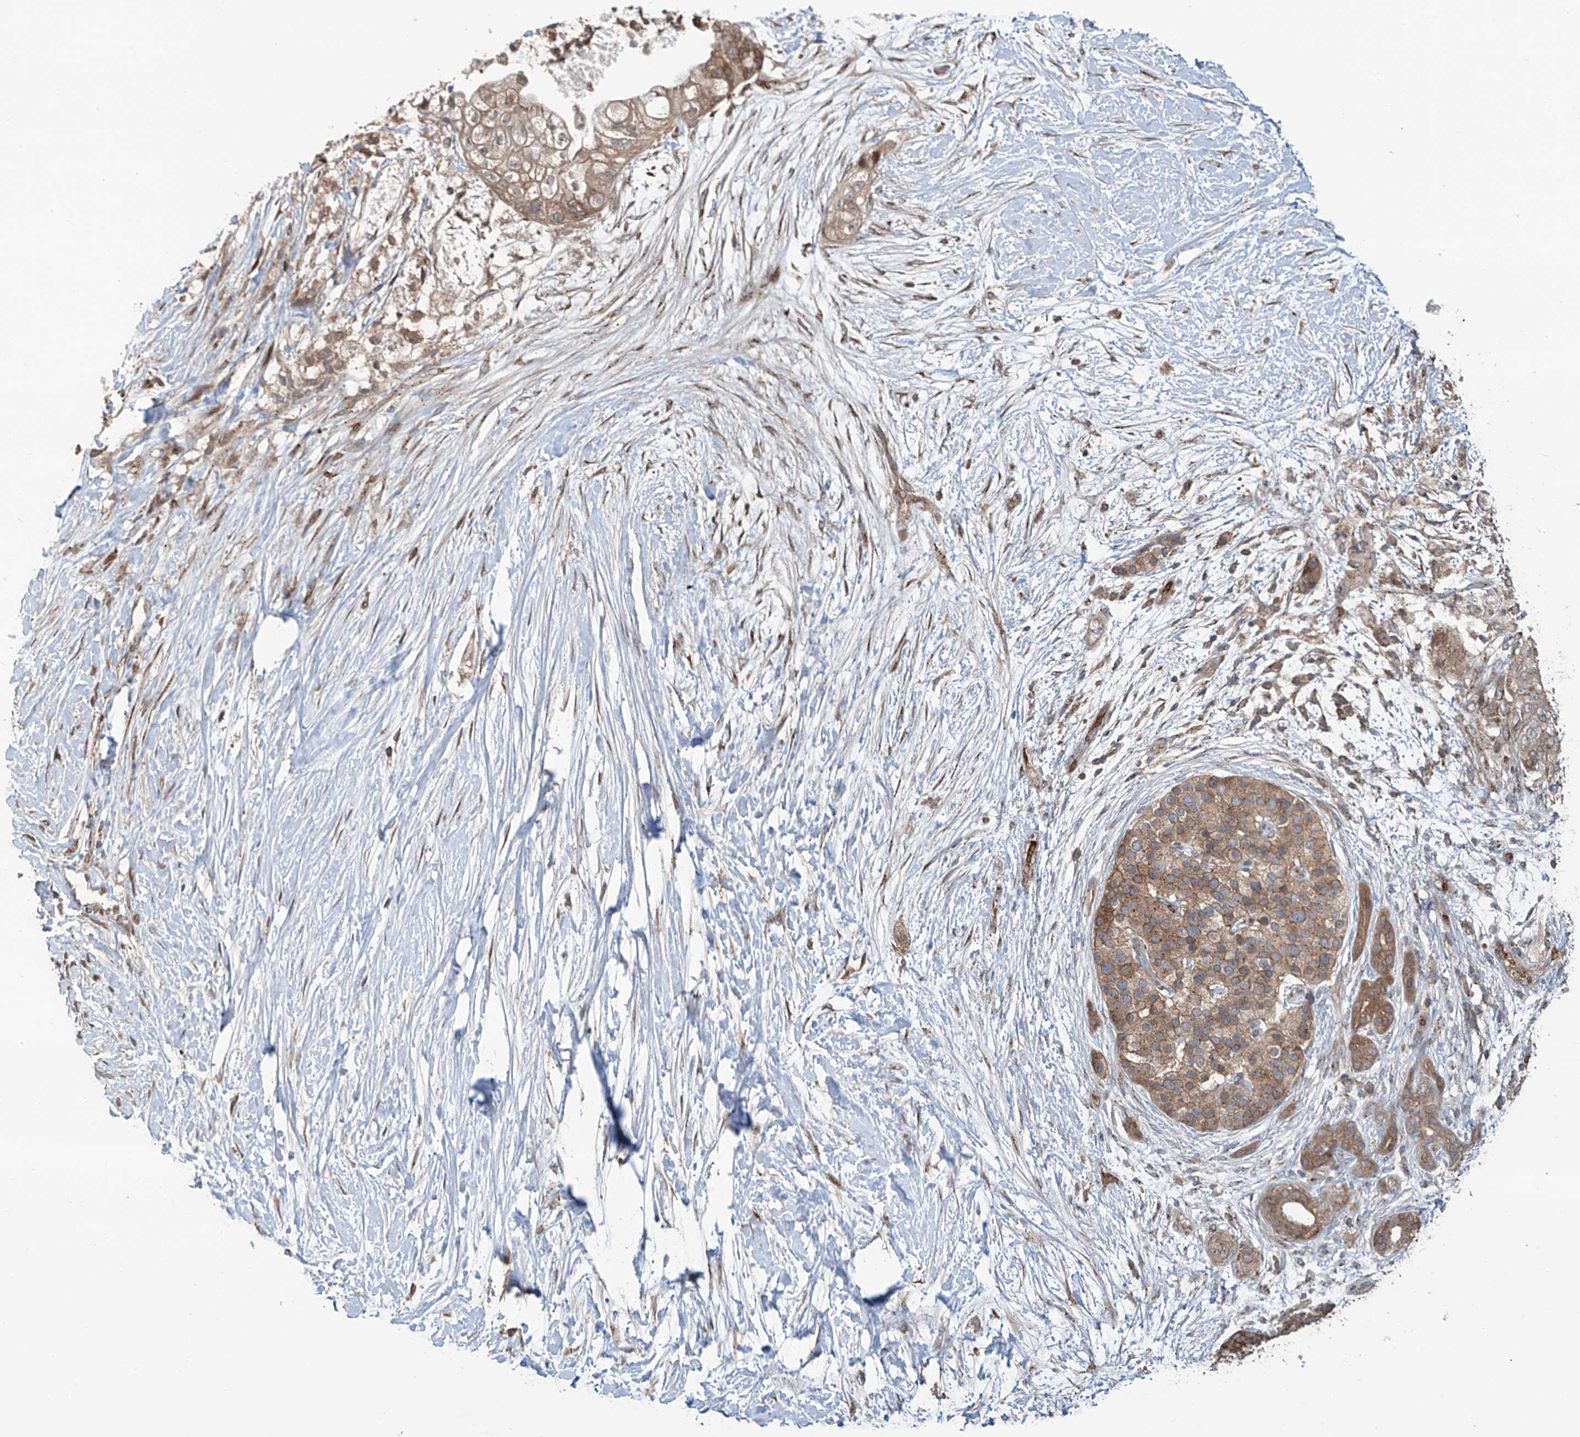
{"staining": {"intensity": "moderate", "quantity": ">75%", "location": "cytoplasmic/membranous"}, "tissue": "pancreatic cancer", "cell_type": "Tumor cells", "image_type": "cancer", "snomed": [{"axis": "morphology", "description": "Adenocarcinoma, NOS"}, {"axis": "topography", "description": "Pancreas"}], "caption": "Immunohistochemical staining of human pancreatic cancer exhibits medium levels of moderate cytoplasmic/membranous expression in about >75% of tumor cells.", "gene": "ZDHHC9", "patient": {"sex": "male", "age": 53}}